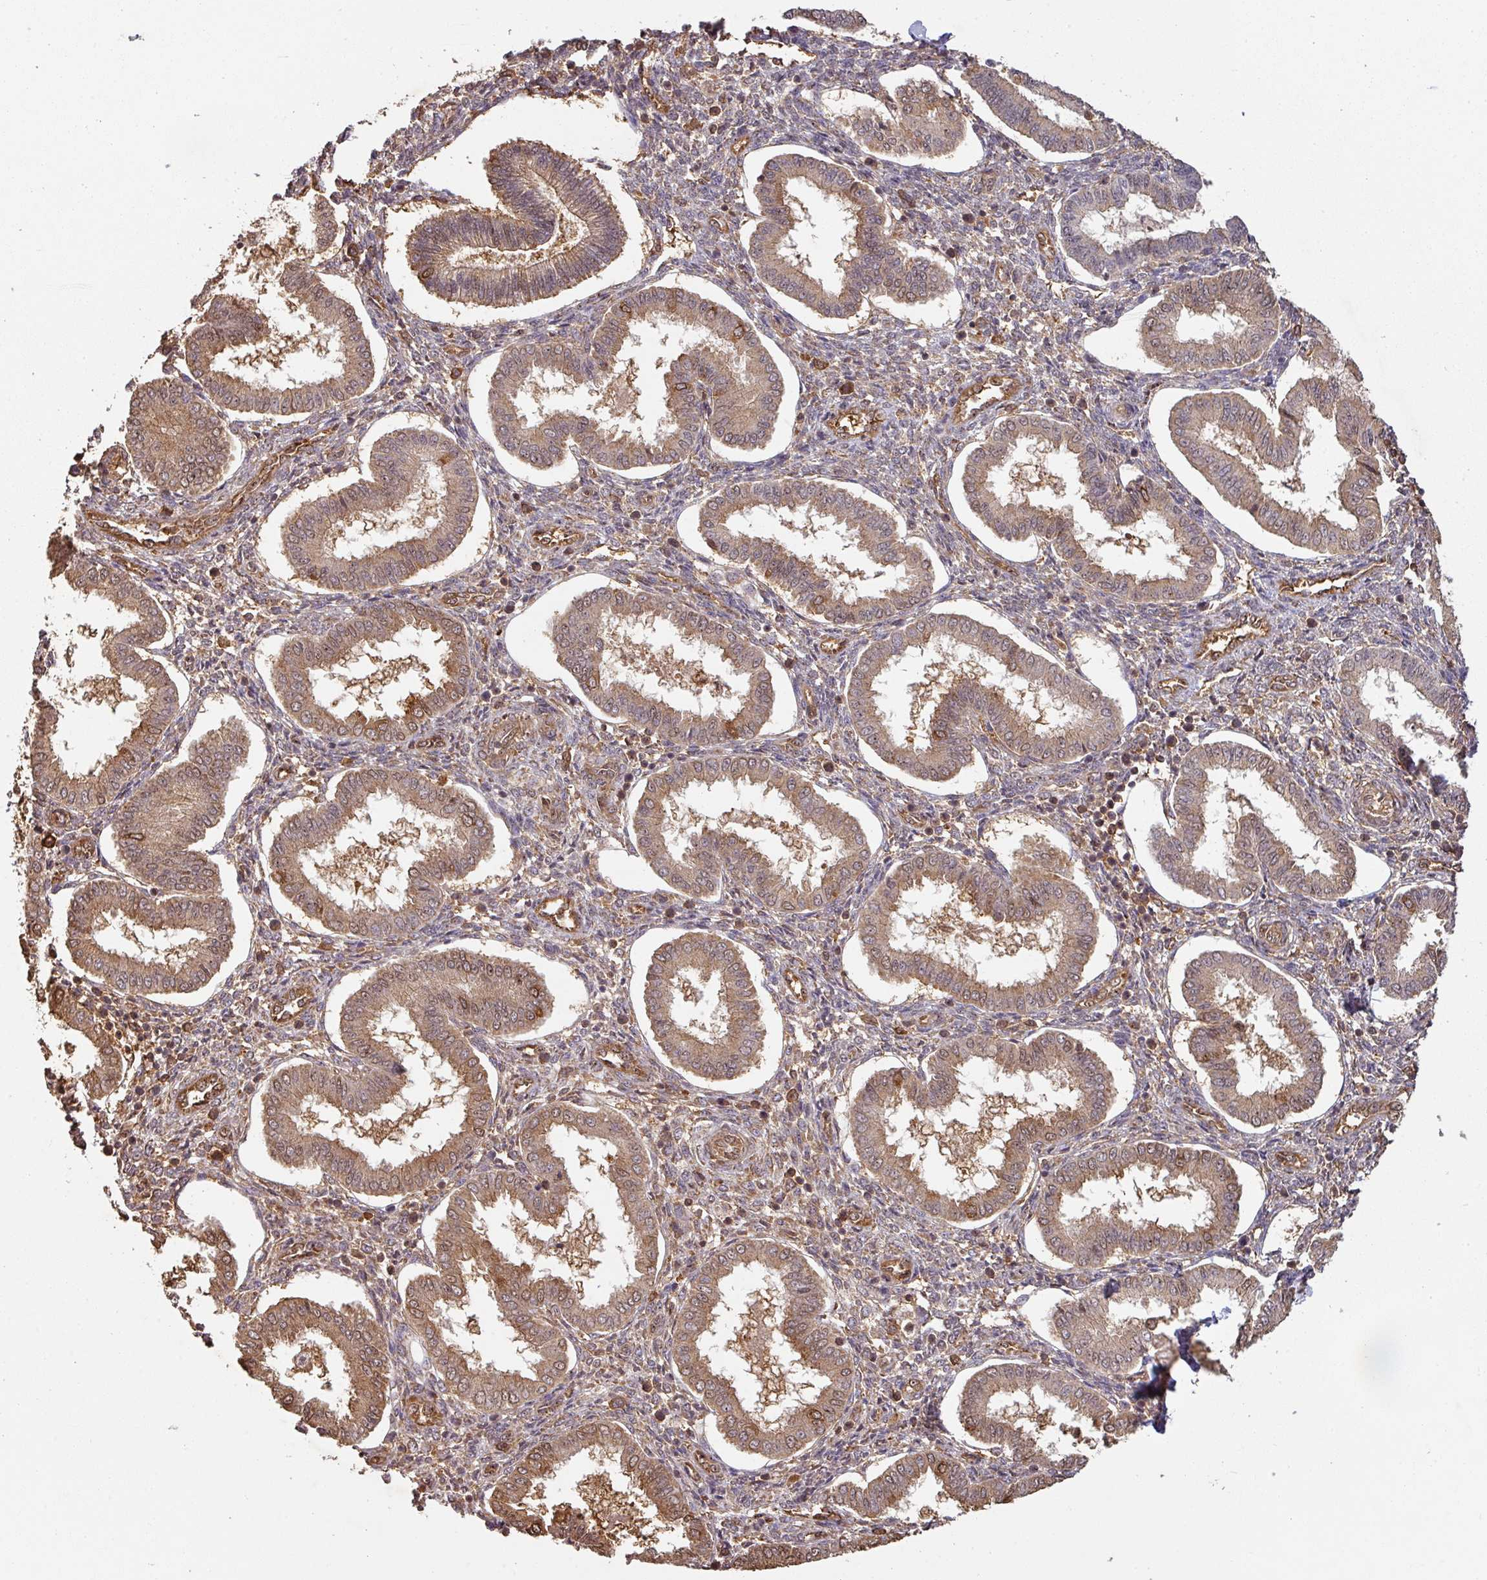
{"staining": {"intensity": "moderate", "quantity": "25%-75%", "location": "cytoplasmic/membranous"}, "tissue": "endometrium", "cell_type": "Cells in endometrial stroma", "image_type": "normal", "snomed": [{"axis": "morphology", "description": "Normal tissue, NOS"}, {"axis": "topography", "description": "Endometrium"}], "caption": "The immunohistochemical stain shows moderate cytoplasmic/membranous expression in cells in endometrial stroma of benign endometrium.", "gene": "ZNF322", "patient": {"sex": "female", "age": 24}}